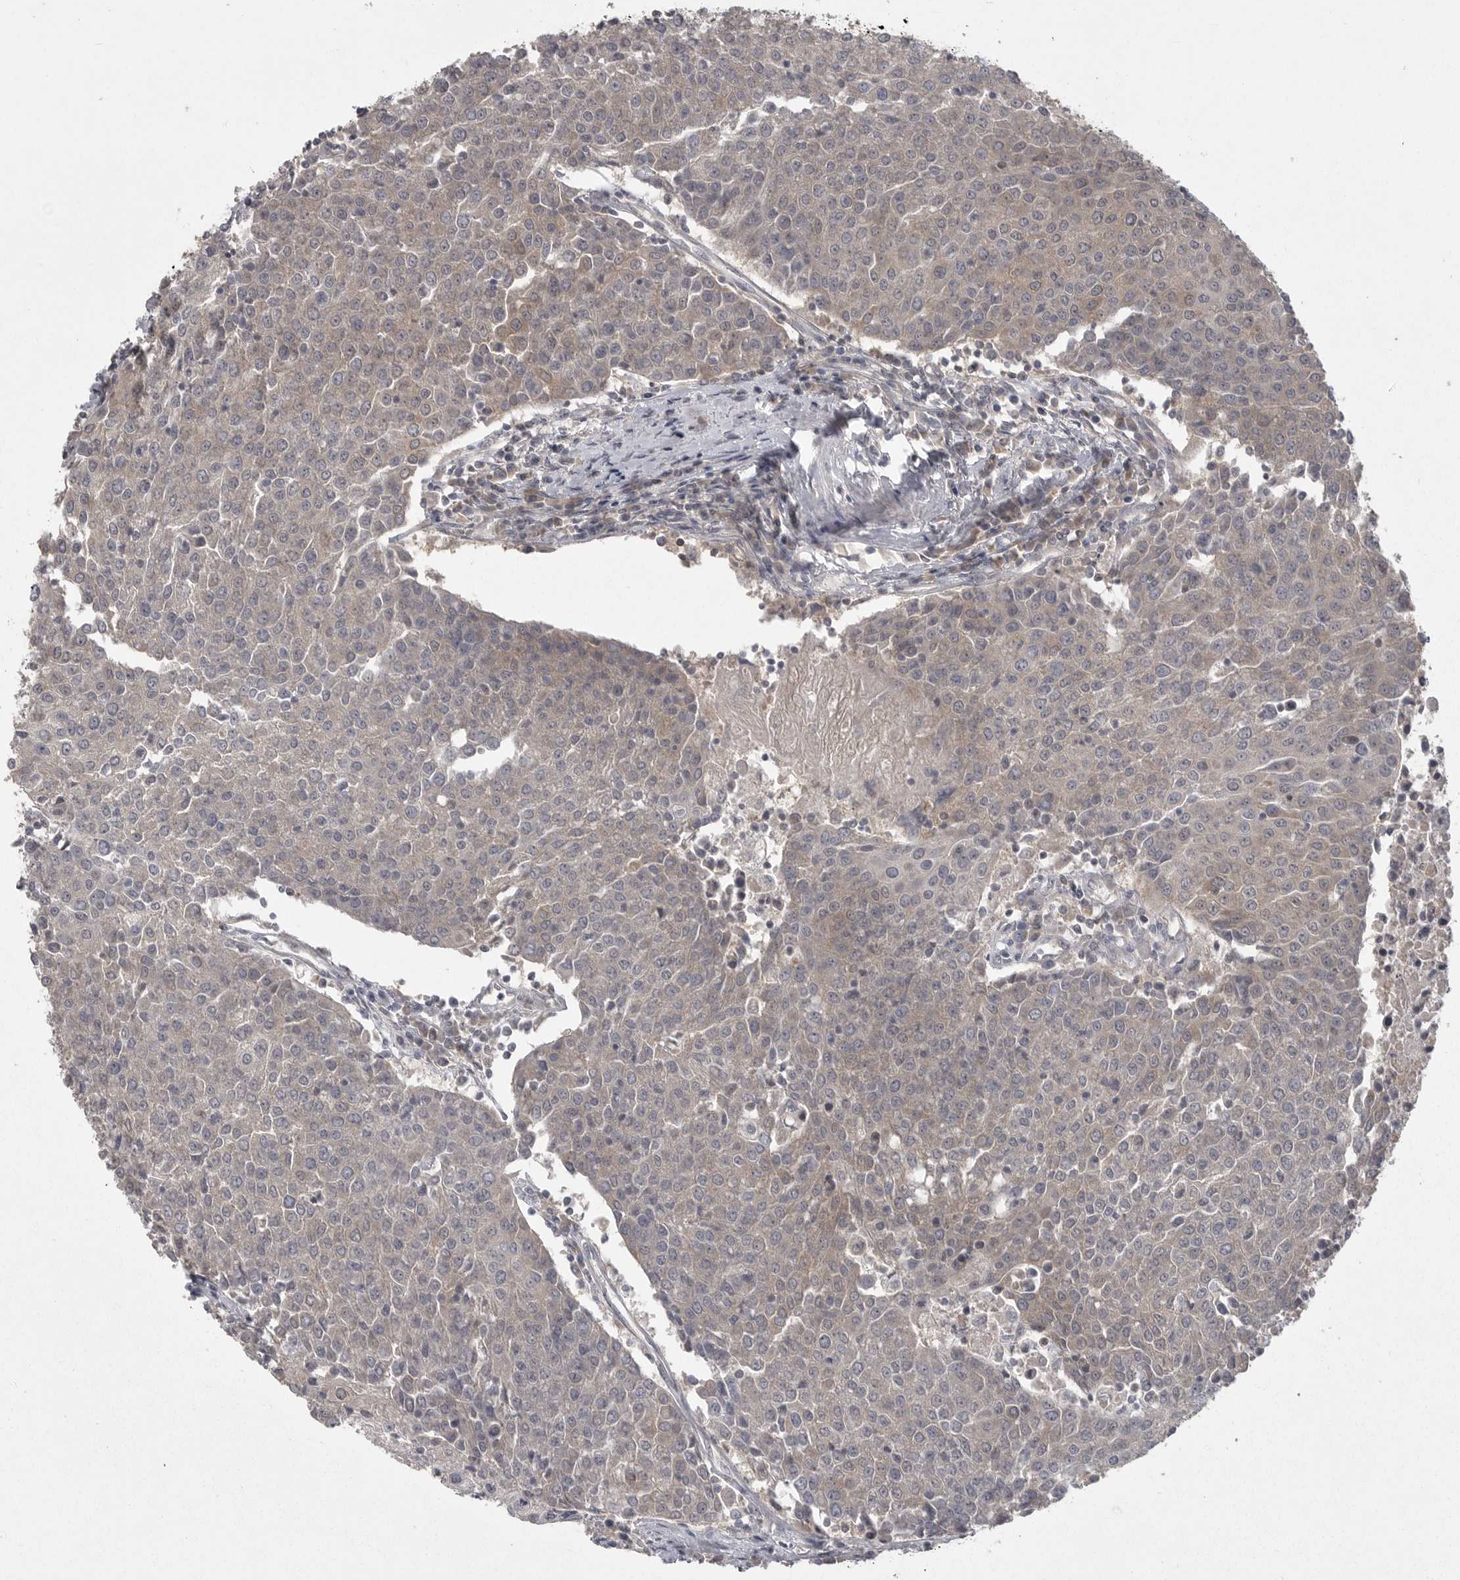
{"staining": {"intensity": "weak", "quantity": "<25%", "location": "cytoplasmic/membranous"}, "tissue": "urothelial cancer", "cell_type": "Tumor cells", "image_type": "cancer", "snomed": [{"axis": "morphology", "description": "Urothelial carcinoma, High grade"}, {"axis": "topography", "description": "Urinary bladder"}], "caption": "This is an immunohistochemistry (IHC) histopathology image of human urothelial cancer. There is no staining in tumor cells.", "gene": "PHF13", "patient": {"sex": "female", "age": 85}}